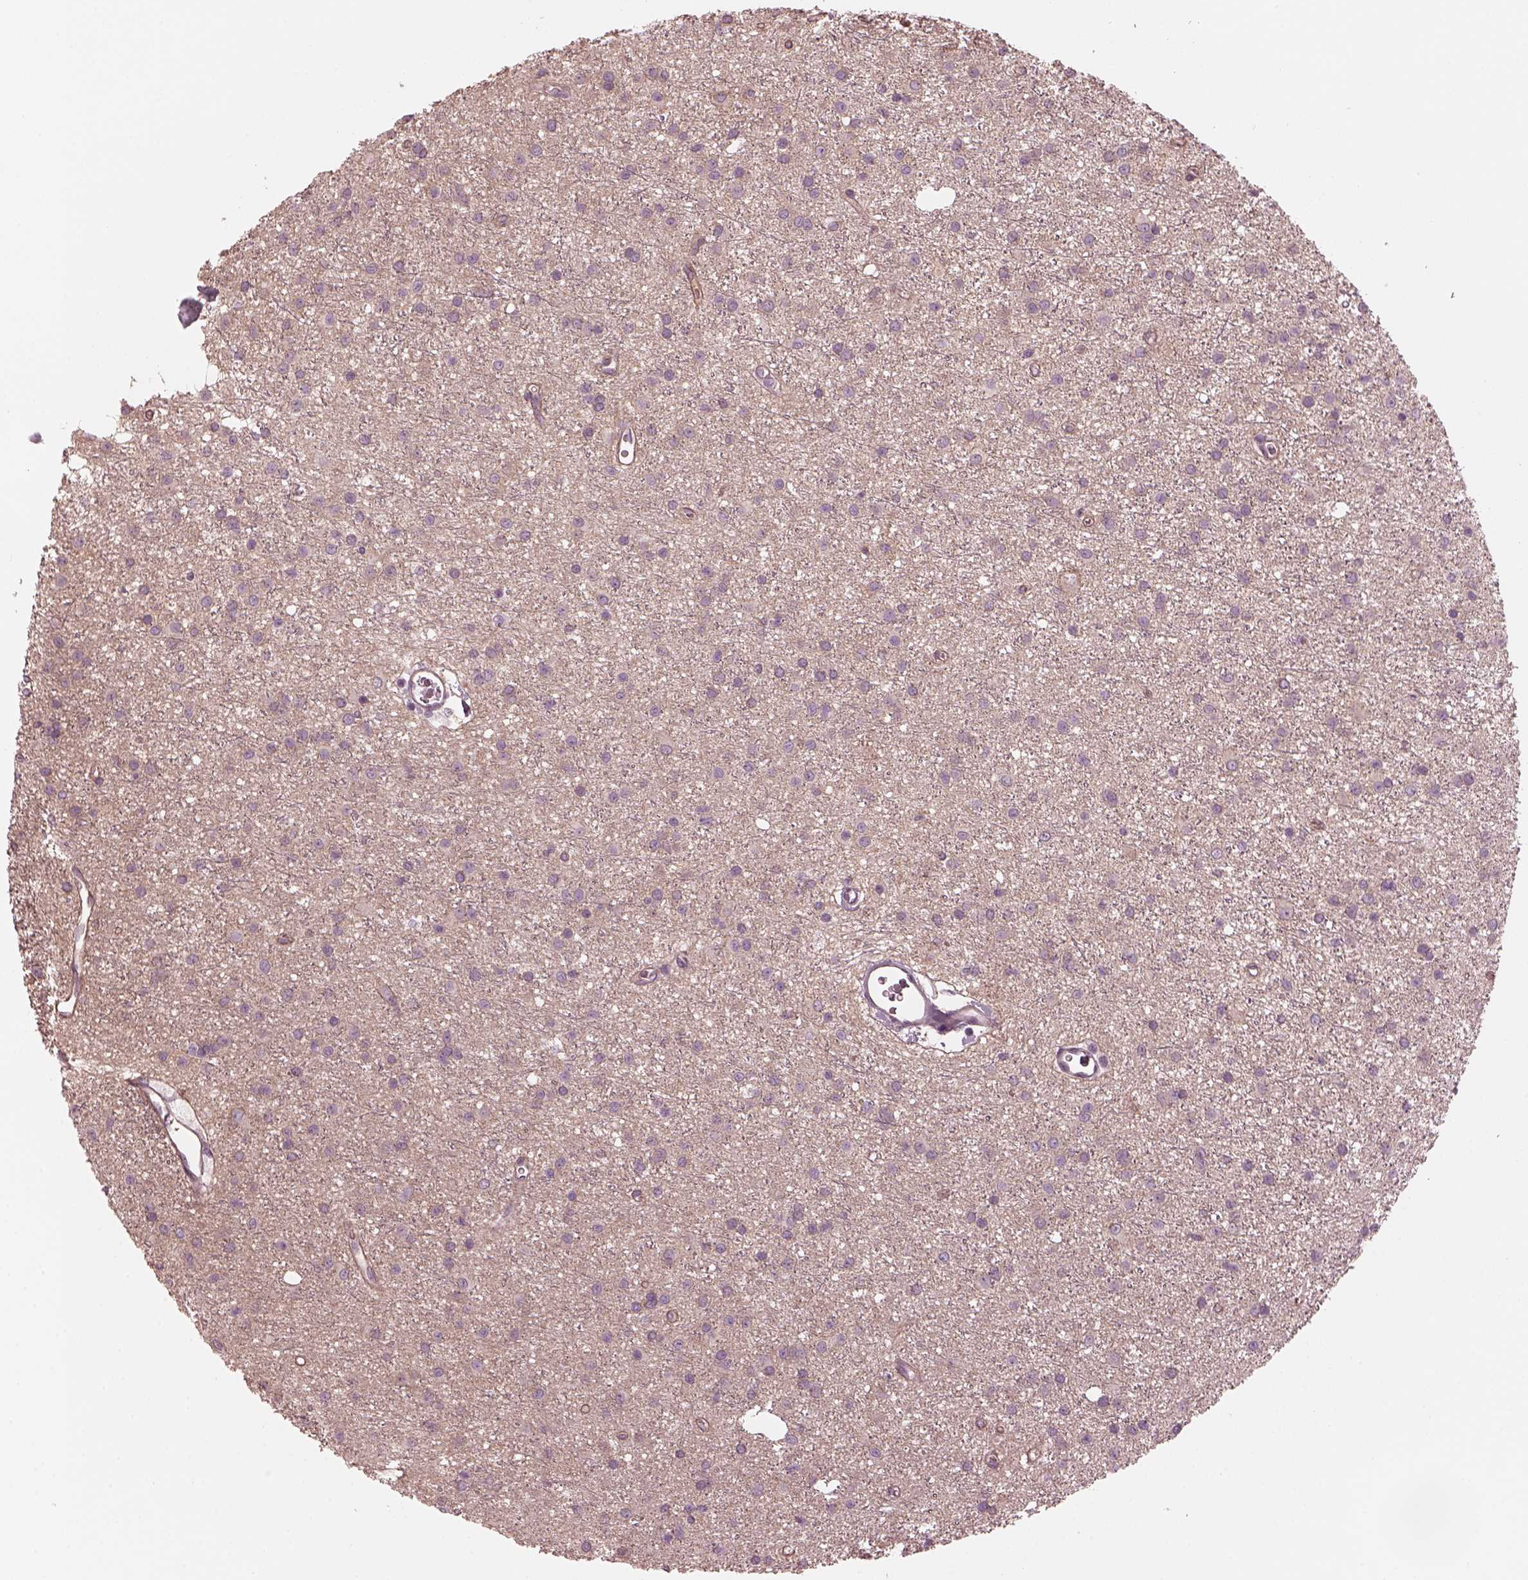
{"staining": {"intensity": "negative", "quantity": "none", "location": "none"}, "tissue": "glioma", "cell_type": "Tumor cells", "image_type": "cancer", "snomed": [{"axis": "morphology", "description": "Glioma, malignant, Low grade"}, {"axis": "topography", "description": "Brain"}], "caption": "Photomicrograph shows no significant protein positivity in tumor cells of glioma. Nuclei are stained in blue.", "gene": "ODAD1", "patient": {"sex": "male", "age": 27}}